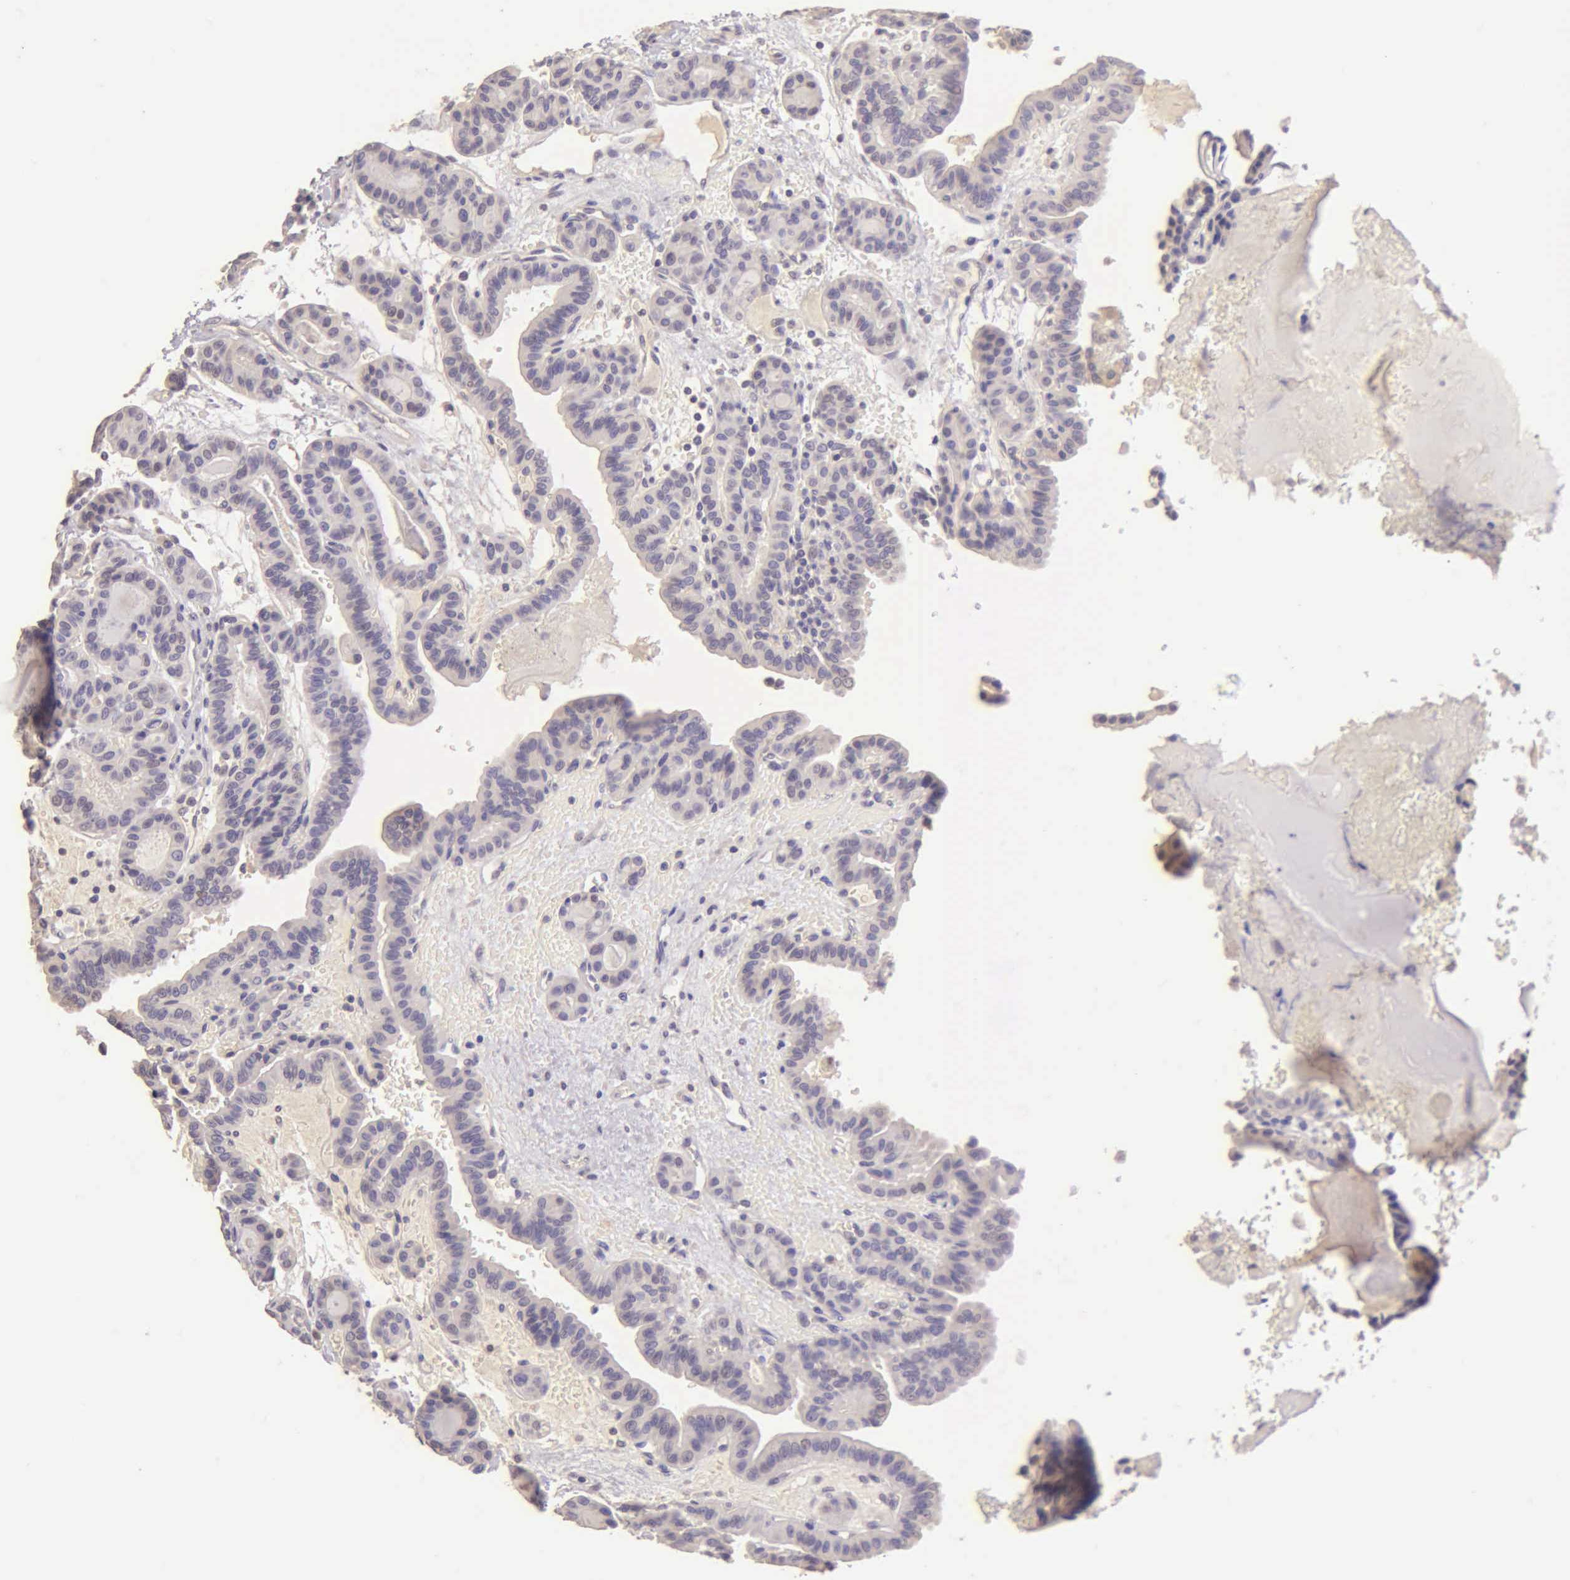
{"staining": {"intensity": "negative", "quantity": "none", "location": "none"}, "tissue": "thyroid cancer", "cell_type": "Tumor cells", "image_type": "cancer", "snomed": [{"axis": "morphology", "description": "Papillary adenocarcinoma, NOS"}, {"axis": "topography", "description": "Thyroid gland"}], "caption": "Immunohistochemistry histopathology image of human thyroid papillary adenocarcinoma stained for a protein (brown), which shows no staining in tumor cells.", "gene": "ESR1", "patient": {"sex": "male", "age": 87}}